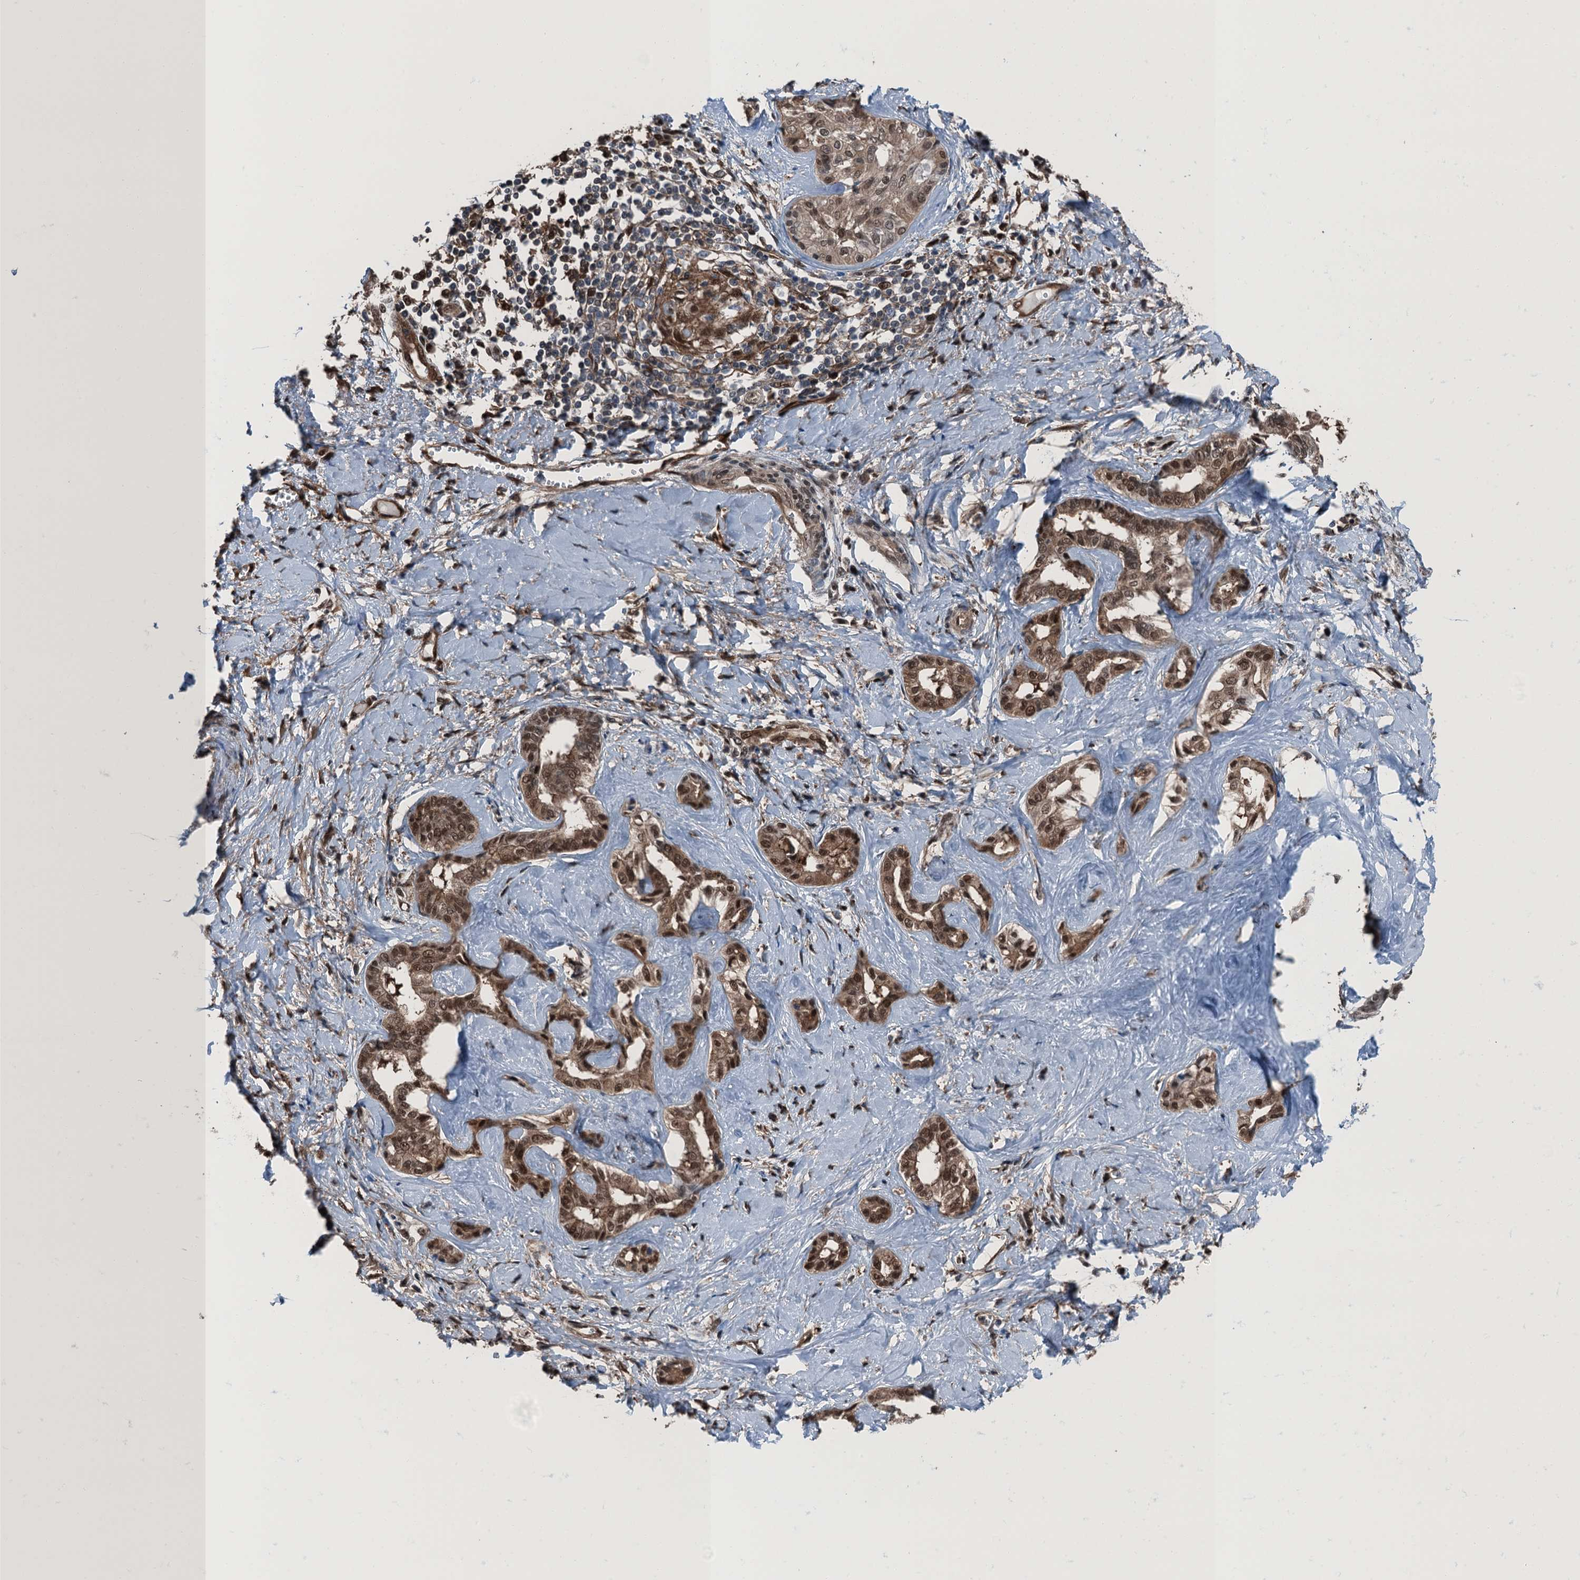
{"staining": {"intensity": "moderate", "quantity": ">75%", "location": "cytoplasmic/membranous,nuclear"}, "tissue": "liver cancer", "cell_type": "Tumor cells", "image_type": "cancer", "snomed": [{"axis": "morphology", "description": "Cholangiocarcinoma"}, {"axis": "topography", "description": "Liver"}], "caption": "Liver cancer was stained to show a protein in brown. There is medium levels of moderate cytoplasmic/membranous and nuclear positivity in about >75% of tumor cells. (DAB (3,3'-diaminobenzidine) IHC with brightfield microscopy, high magnification).", "gene": "RNH1", "patient": {"sex": "female", "age": 77}}